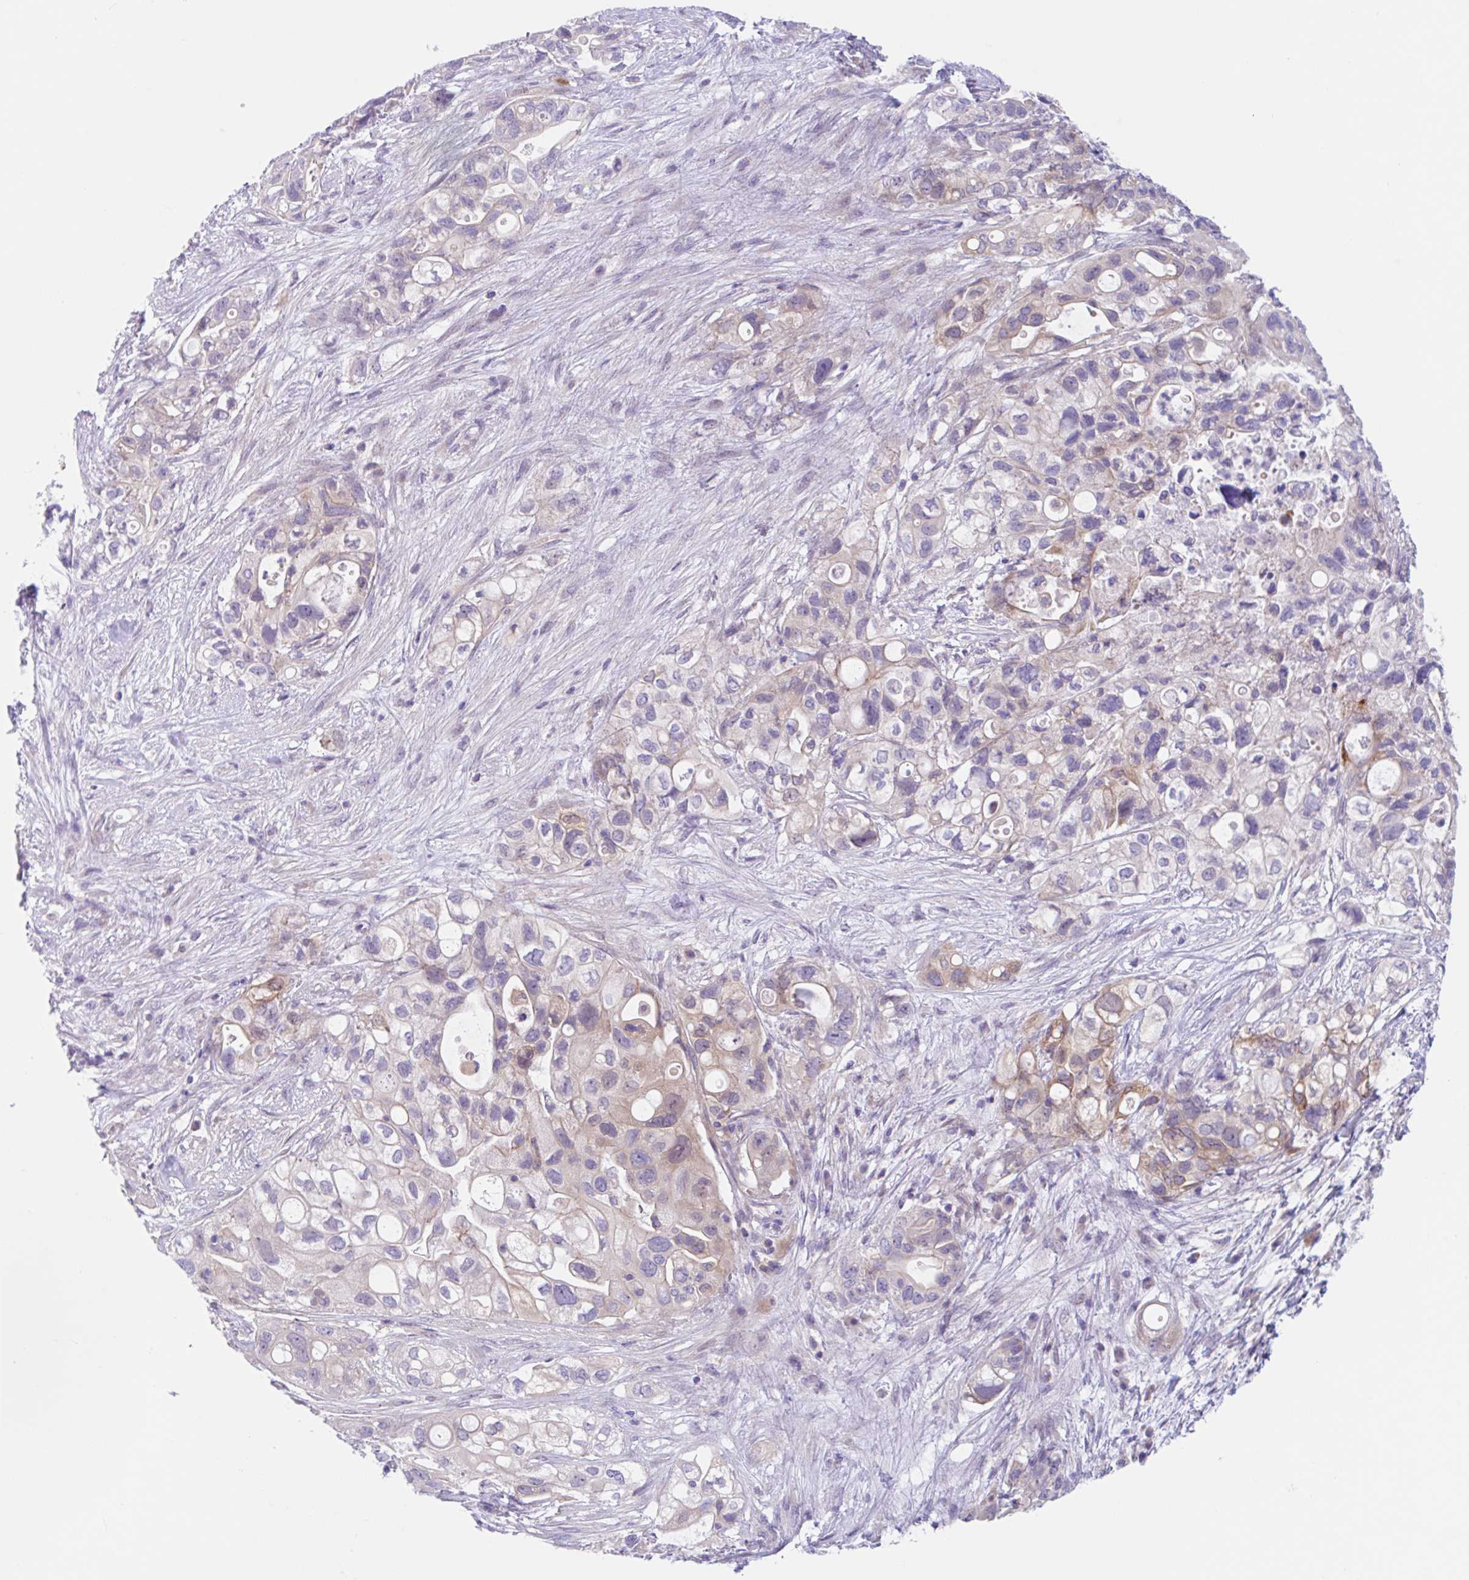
{"staining": {"intensity": "weak", "quantity": "<25%", "location": "cytoplasmic/membranous"}, "tissue": "pancreatic cancer", "cell_type": "Tumor cells", "image_type": "cancer", "snomed": [{"axis": "morphology", "description": "Adenocarcinoma, NOS"}, {"axis": "topography", "description": "Pancreas"}], "caption": "The photomicrograph exhibits no significant expression in tumor cells of pancreatic cancer (adenocarcinoma).", "gene": "TMEM86A", "patient": {"sex": "female", "age": 72}}